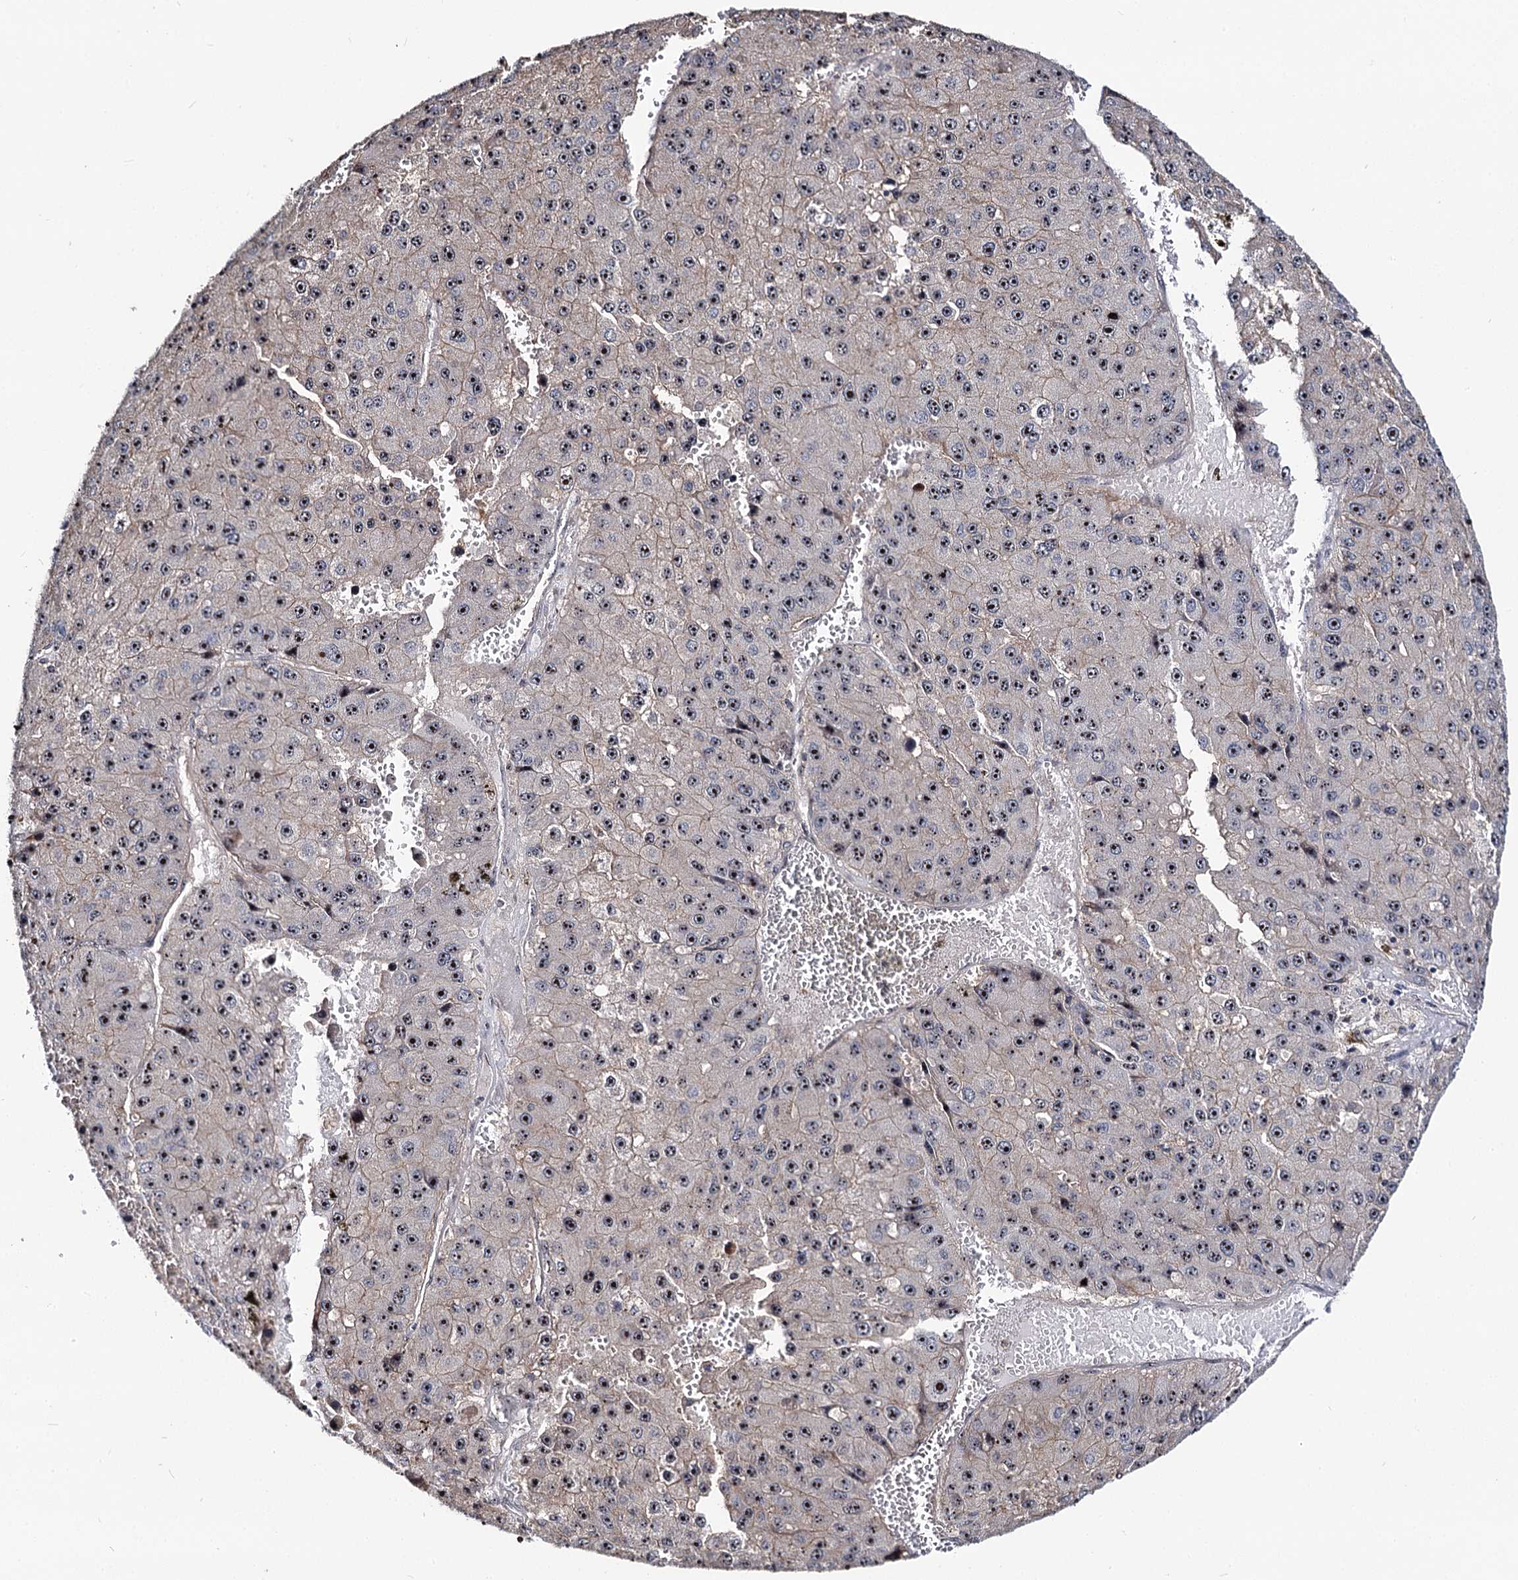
{"staining": {"intensity": "moderate", "quantity": "25%-75%", "location": "nuclear"}, "tissue": "liver cancer", "cell_type": "Tumor cells", "image_type": "cancer", "snomed": [{"axis": "morphology", "description": "Carcinoma, Hepatocellular, NOS"}, {"axis": "topography", "description": "Liver"}], "caption": "Approximately 25%-75% of tumor cells in liver cancer exhibit moderate nuclear protein staining as visualized by brown immunohistochemical staining.", "gene": "SUPT20H", "patient": {"sex": "female", "age": 73}}